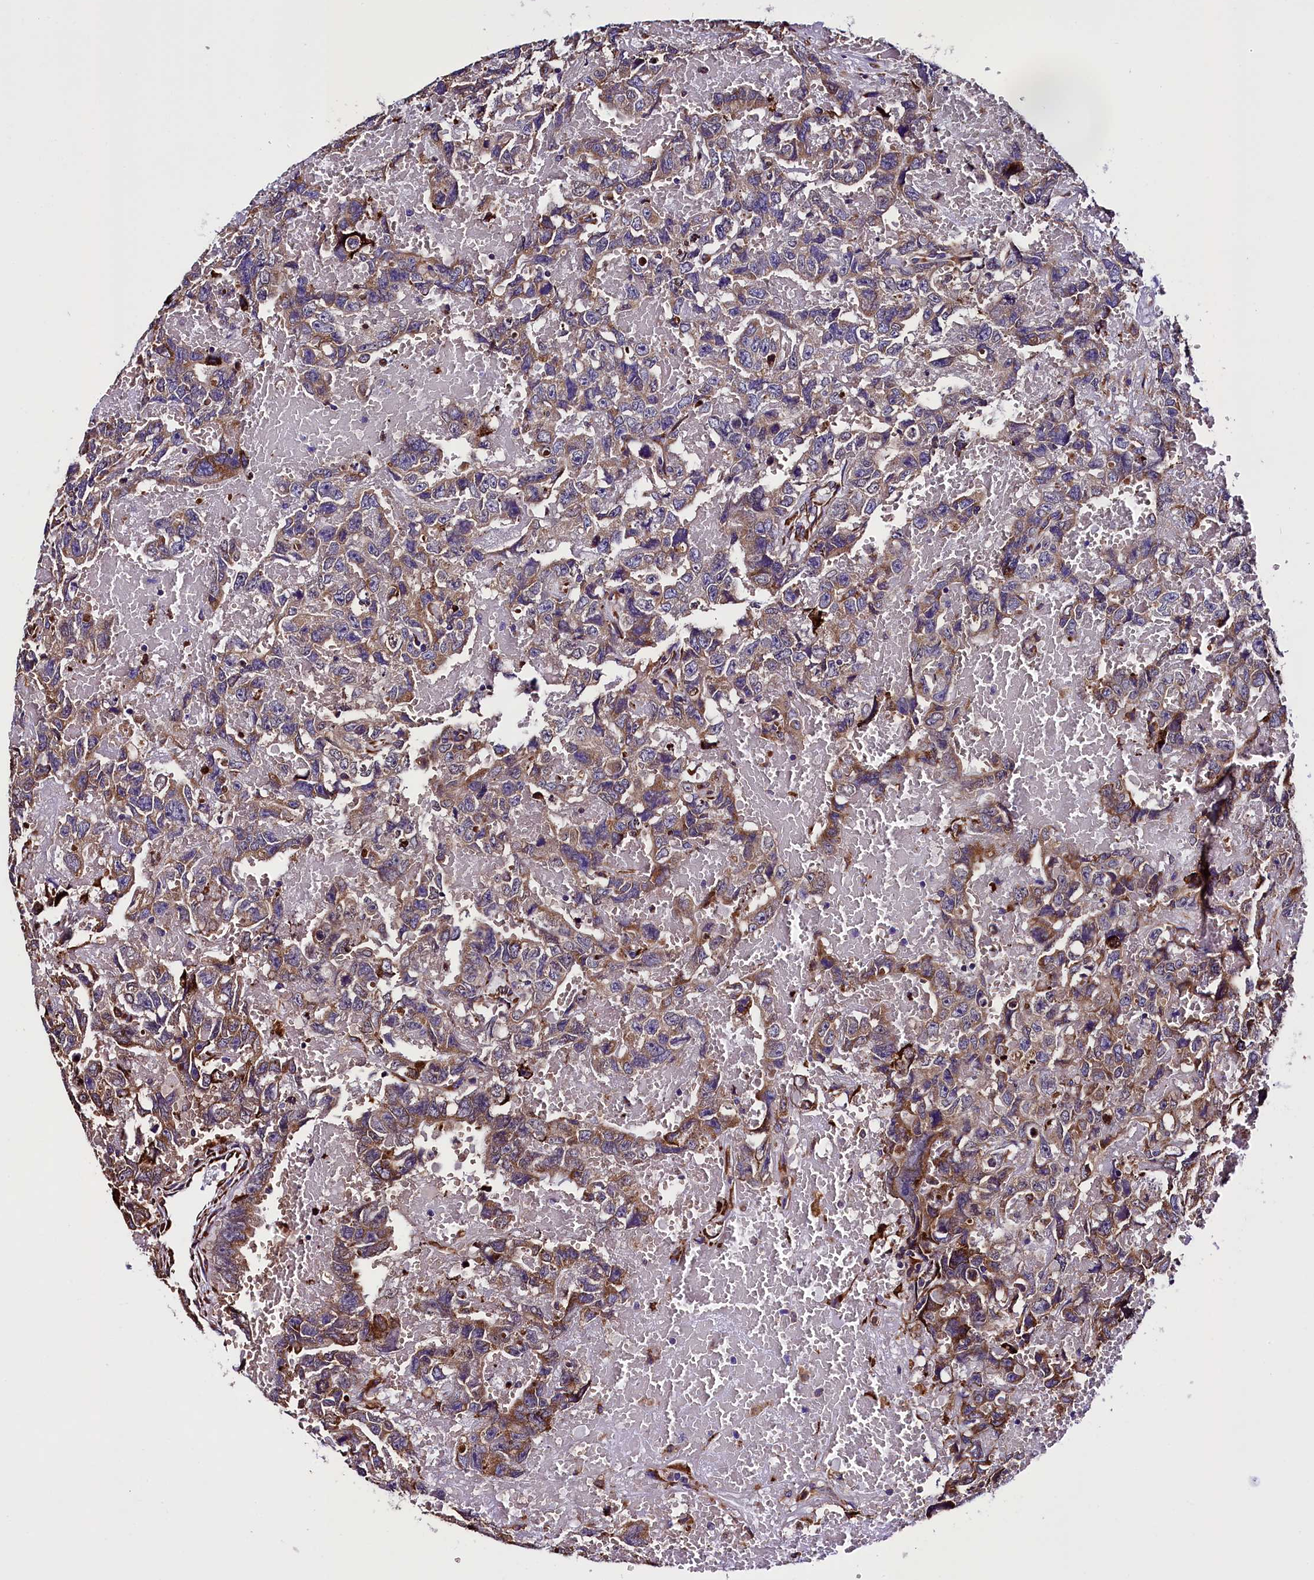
{"staining": {"intensity": "moderate", "quantity": ">75%", "location": "cytoplasmic/membranous"}, "tissue": "testis cancer", "cell_type": "Tumor cells", "image_type": "cancer", "snomed": [{"axis": "morphology", "description": "Carcinoma, Embryonal, NOS"}, {"axis": "topography", "description": "Testis"}], "caption": "Tumor cells reveal moderate cytoplasmic/membranous expression in about >75% of cells in testis cancer.", "gene": "CAPS2", "patient": {"sex": "male", "age": 45}}